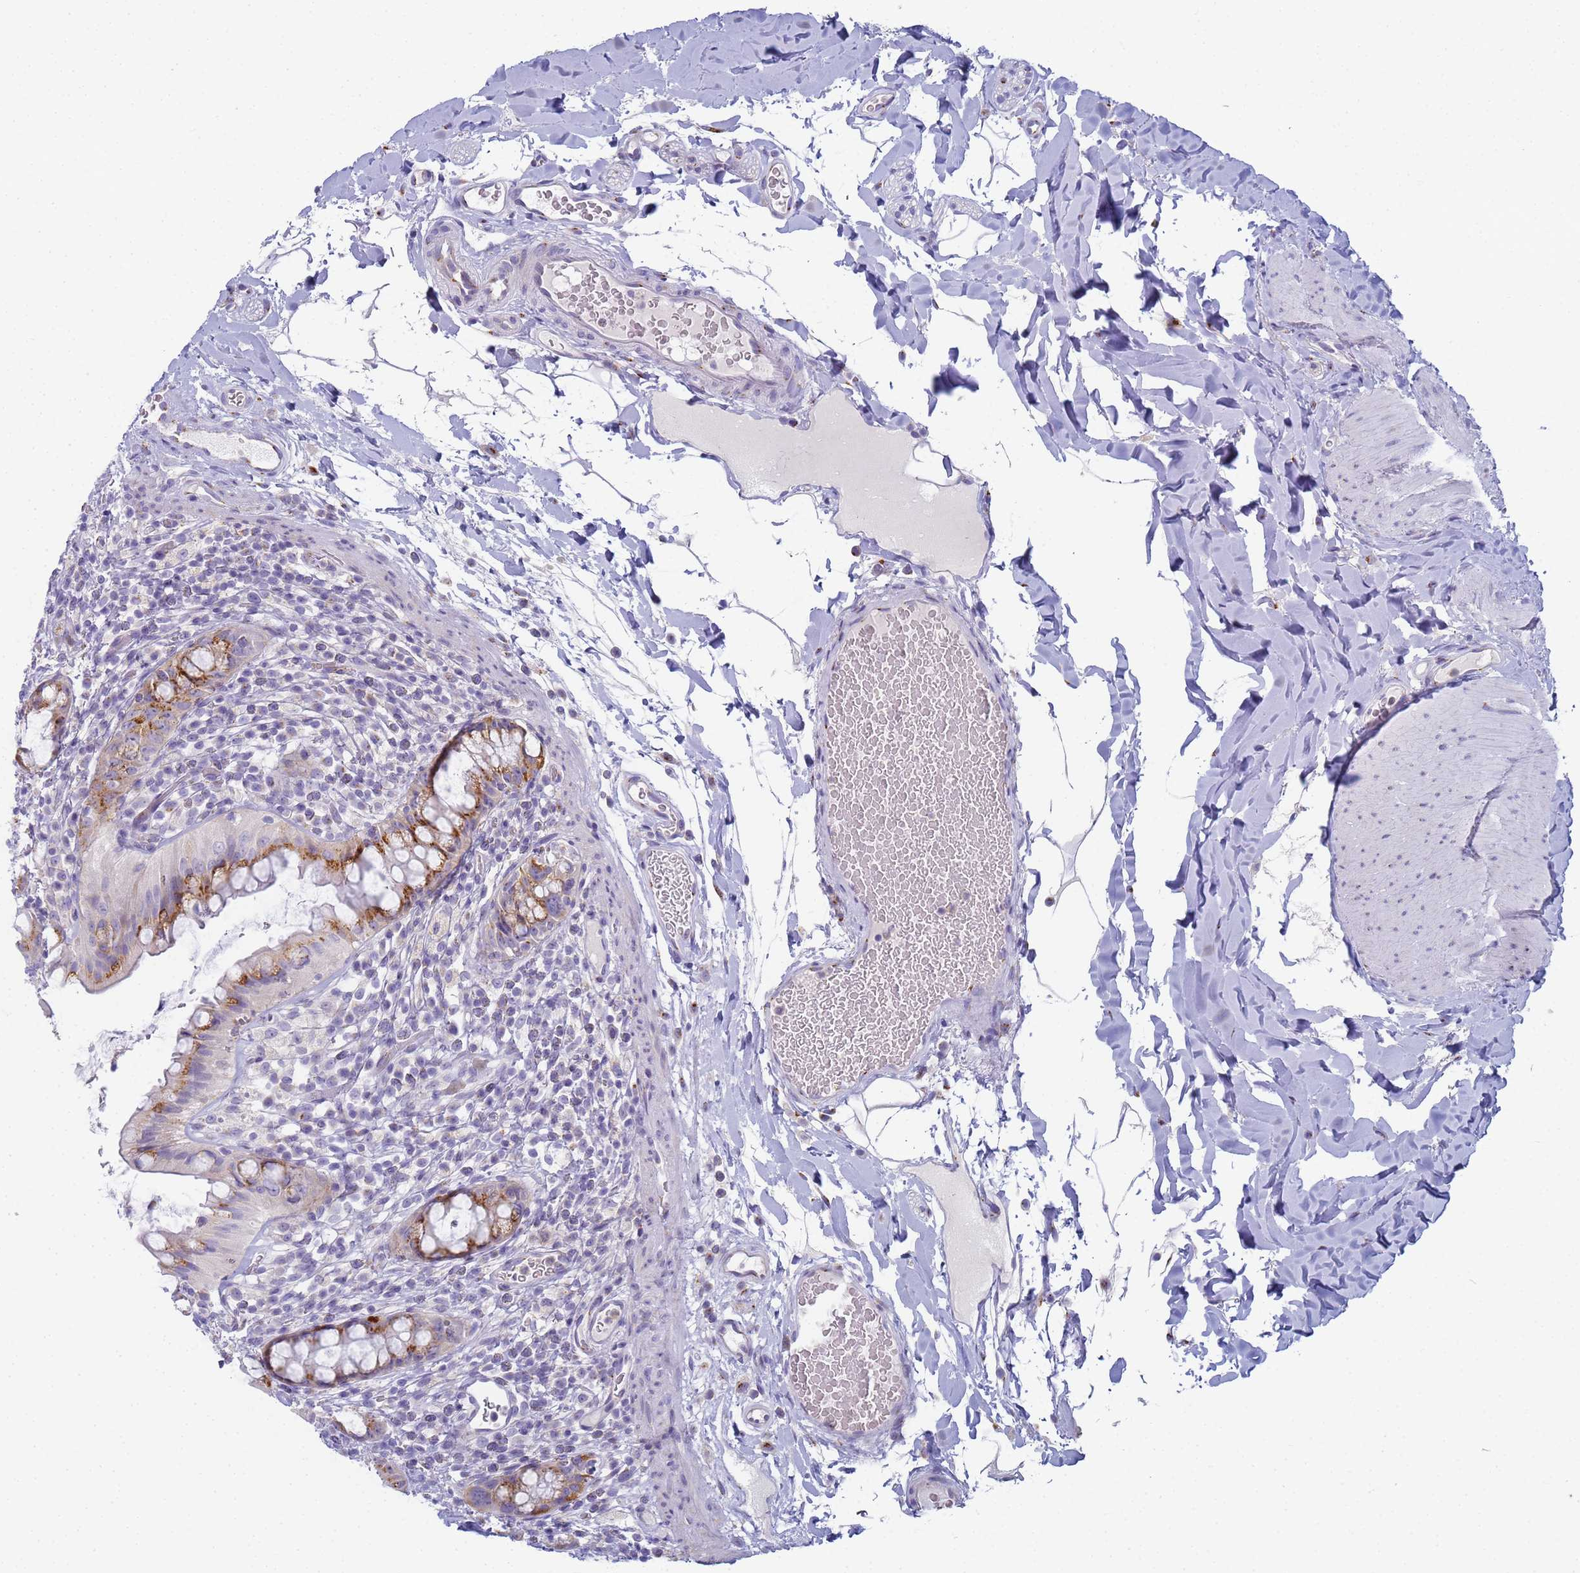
{"staining": {"intensity": "moderate", "quantity": ">75%", "location": "cytoplasmic/membranous"}, "tissue": "rectum", "cell_type": "Glandular cells", "image_type": "normal", "snomed": [{"axis": "morphology", "description": "Normal tissue, NOS"}, {"axis": "topography", "description": "Rectum"}], "caption": "This image exhibits immunohistochemistry staining of benign rectum, with medium moderate cytoplasmic/membranous expression in about >75% of glandular cells.", "gene": "CR1", "patient": {"sex": "female", "age": 57}}